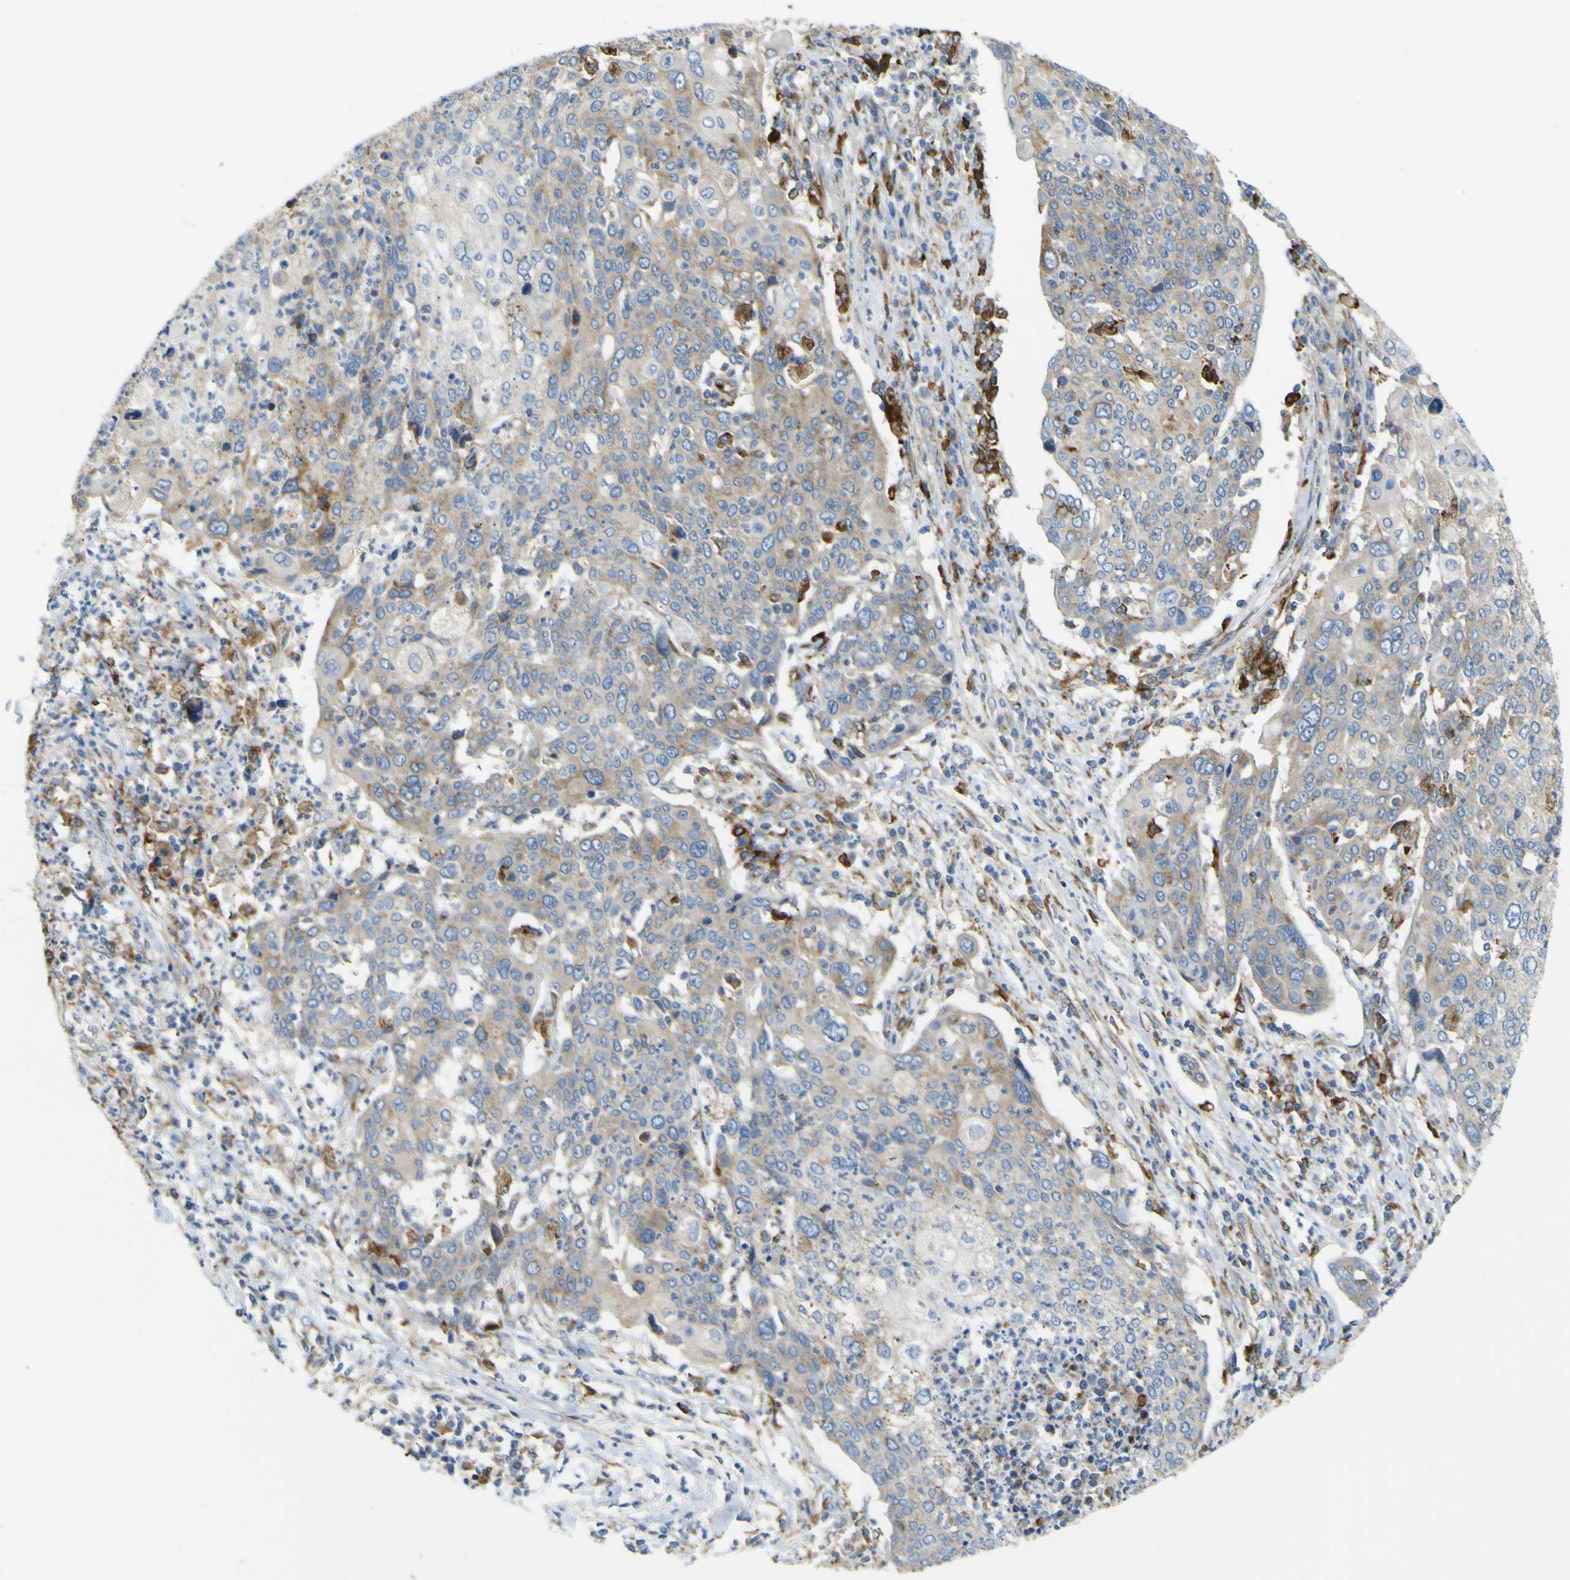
{"staining": {"intensity": "negative", "quantity": "none", "location": "none"}, "tissue": "cervical cancer", "cell_type": "Tumor cells", "image_type": "cancer", "snomed": [{"axis": "morphology", "description": "Squamous cell carcinoma, NOS"}, {"axis": "topography", "description": "Cervix"}], "caption": "IHC image of neoplastic tissue: human cervical squamous cell carcinoma stained with DAB demonstrates no significant protein expression in tumor cells. The staining is performed using DAB brown chromogen with nuclei counter-stained in using hematoxylin.", "gene": "IGF2R", "patient": {"sex": "female", "age": 40}}